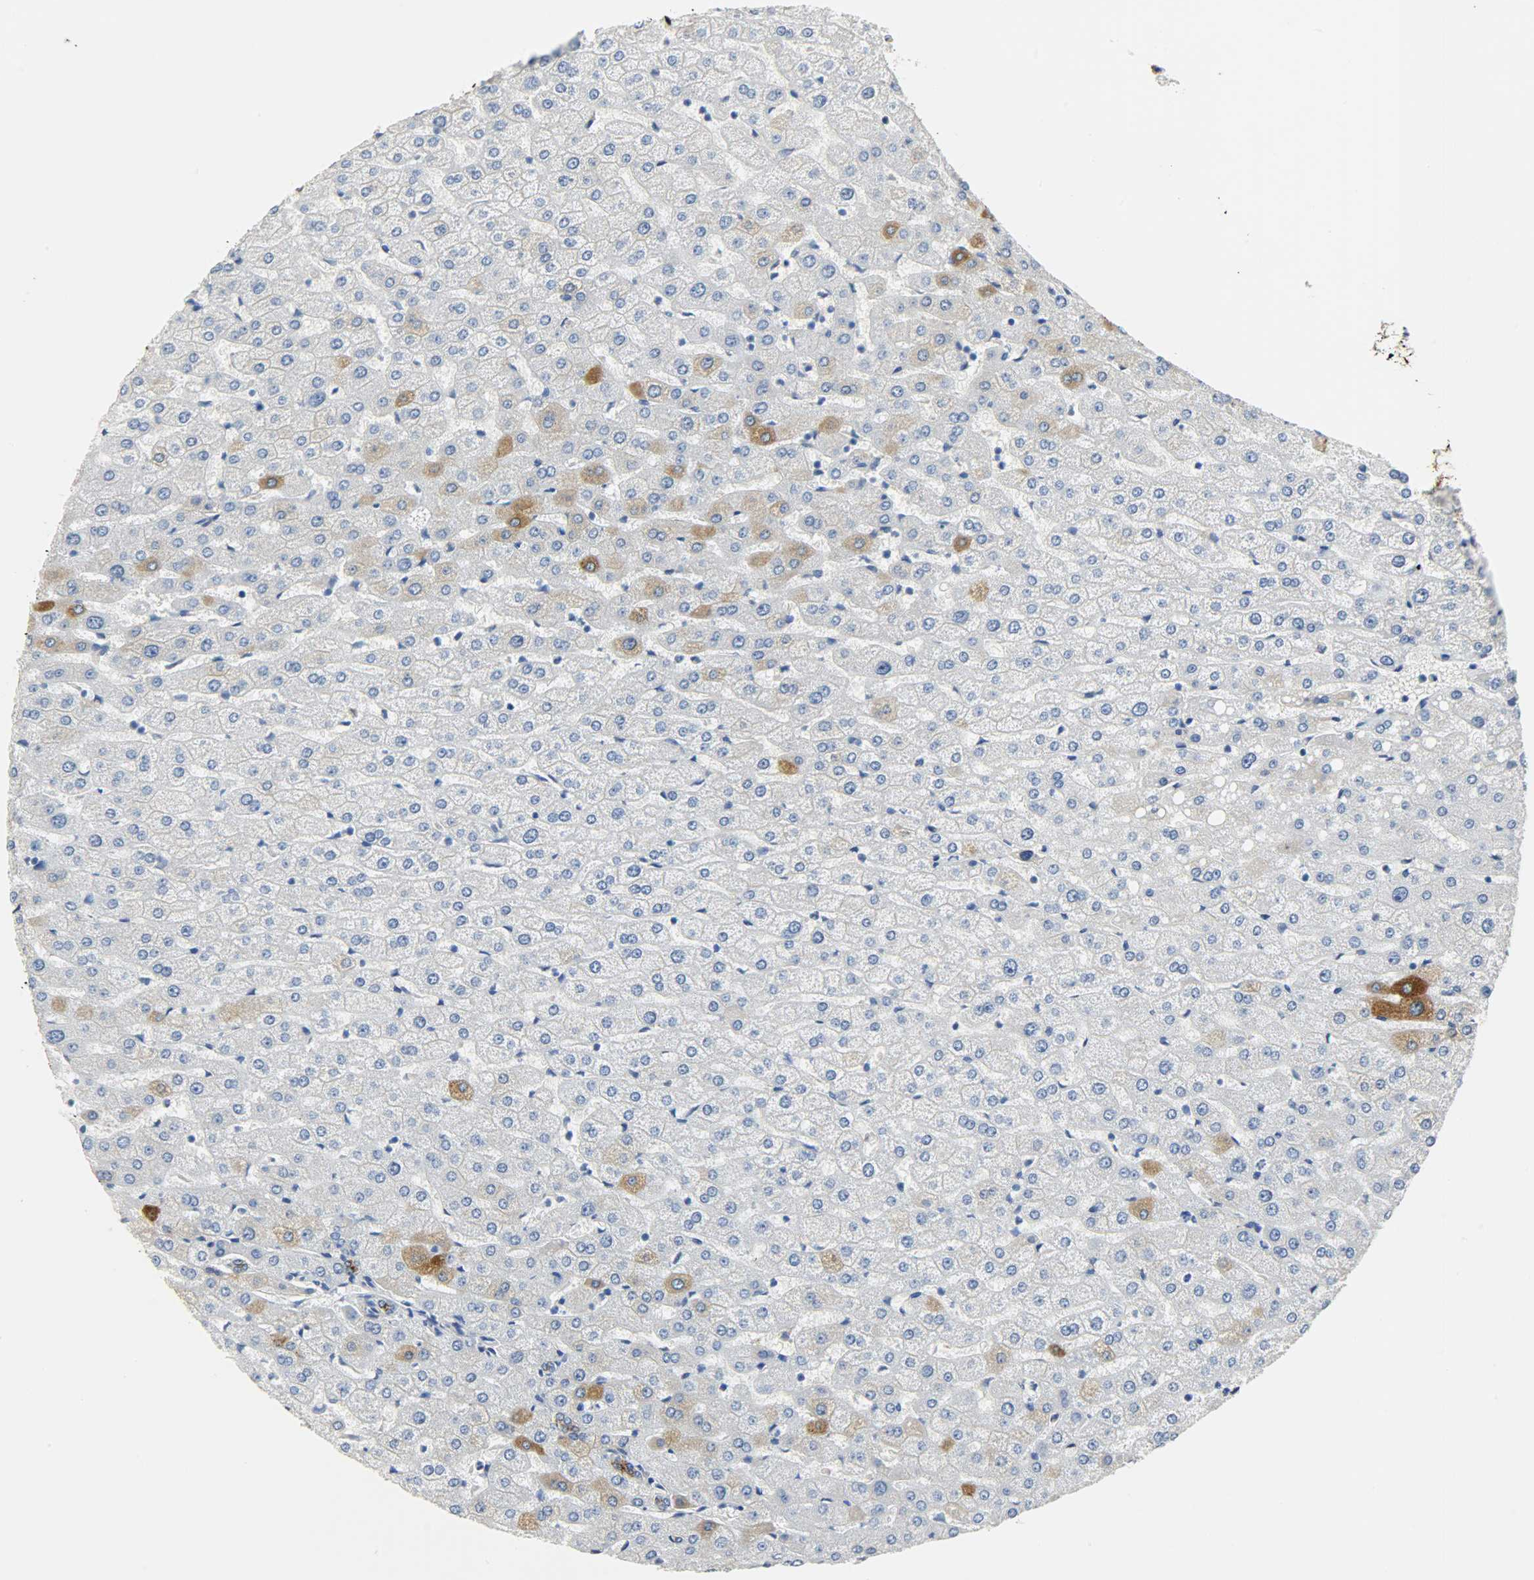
{"staining": {"intensity": "strong", "quantity": "25%-75%", "location": "cytoplasmic/membranous"}, "tissue": "liver", "cell_type": "Hepatocytes", "image_type": "normal", "snomed": [{"axis": "morphology", "description": "Normal tissue, NOS"}, {"axis": "morphology", "description": "Fibrosis, NOS"}, {"axis": "topography", "description": "Liver"}], "caption": "Protein staining of normal liver demonstrates strong cytoplasmic/membranous expression in about 25%-75% of hepatocytes.", "gene": "CRP", "patient": {"sex": "female", "age": 29}}